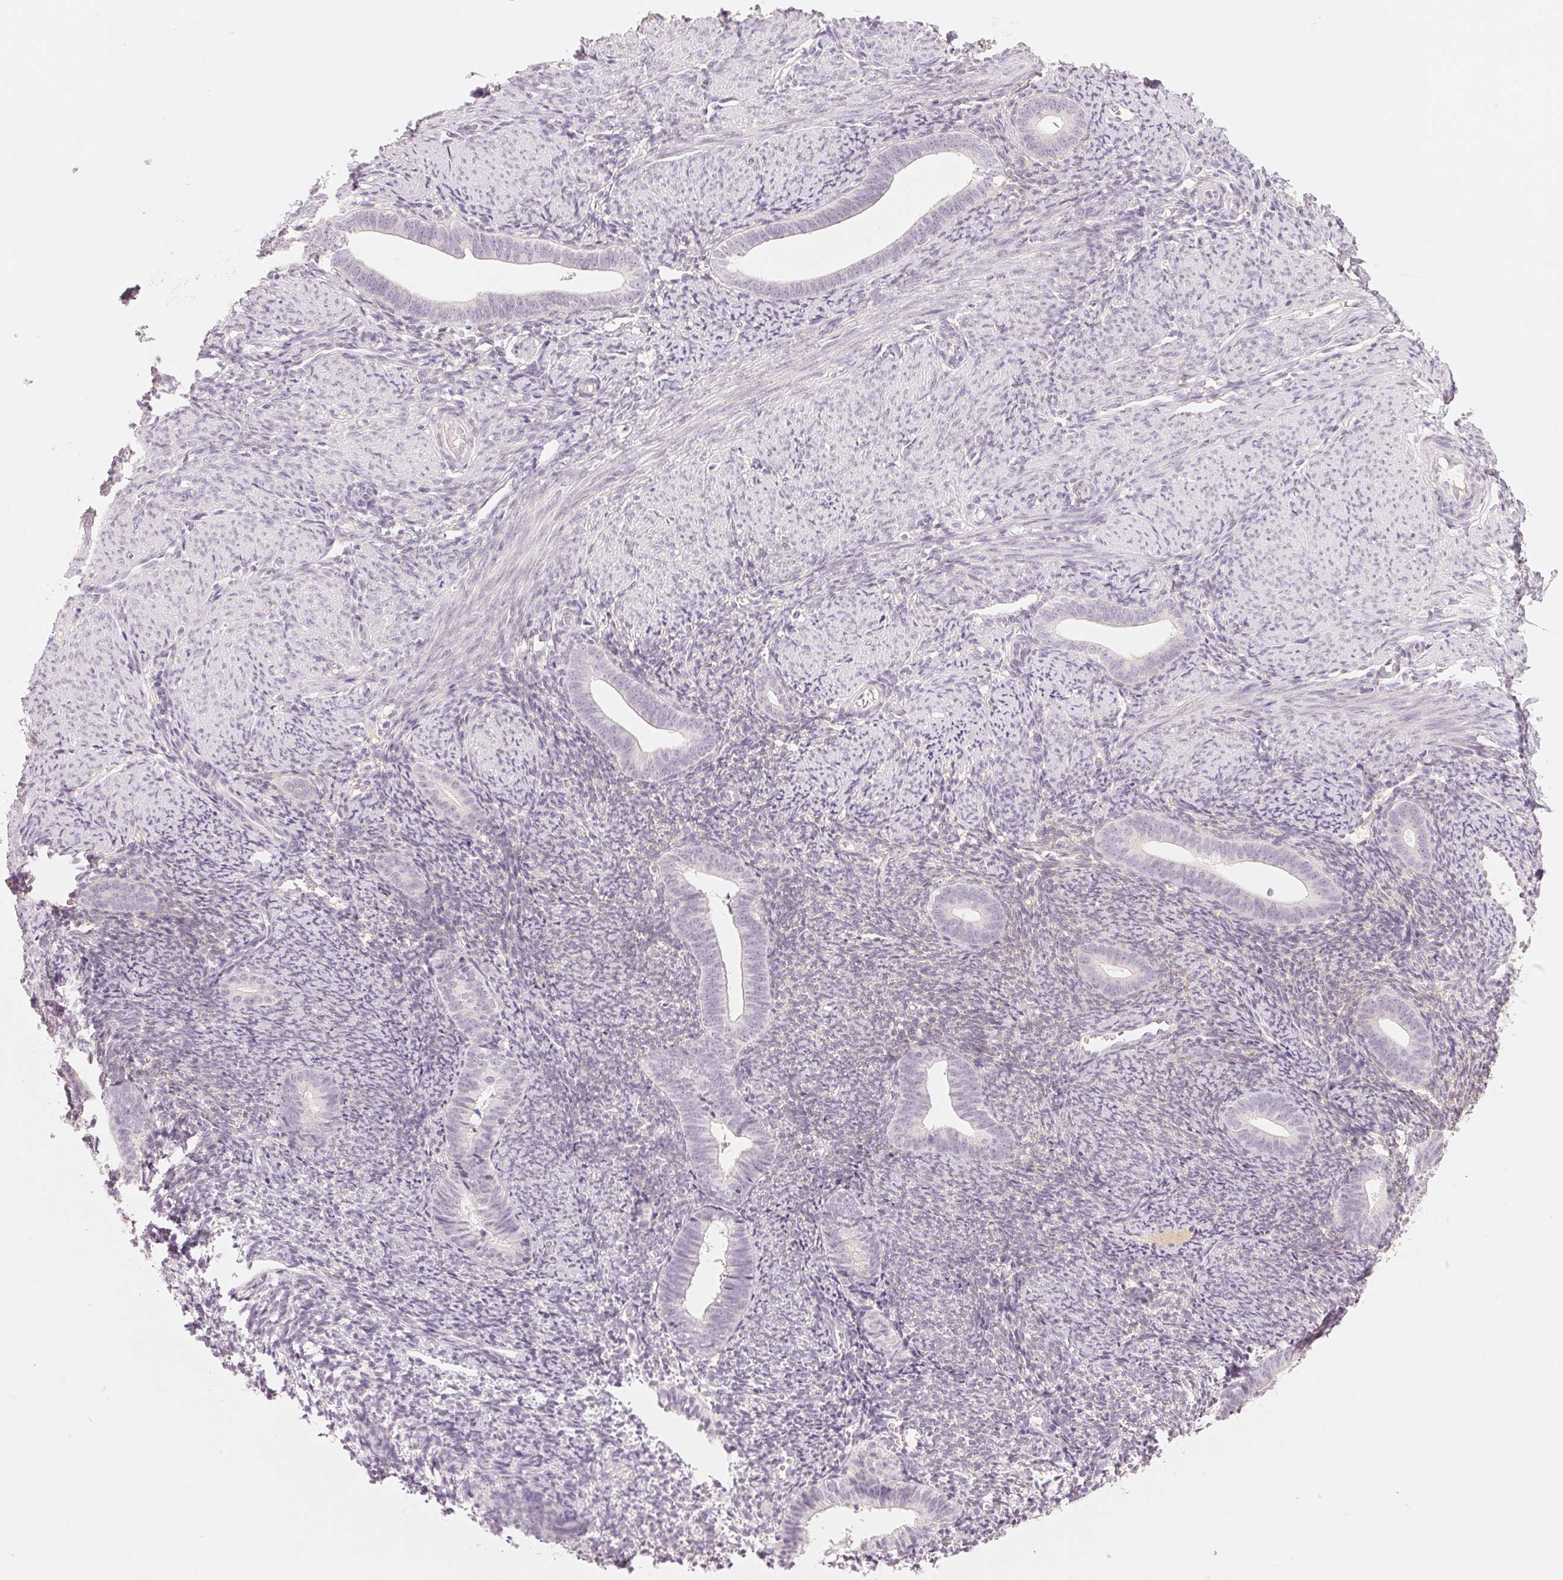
{"staining": {"intensity": "negative", "quantity": "none", "location": "none"}, "tissue": "endometrium", "cell_type": "Cells in endometrial stroma", "image_type": "normal", "snomed": [{"axis": "morphology", "description": "Normal tissue, NOS"}, {"axis": "topography", "description": "Endometrium"}], "caption": "High power microscopy histopathology image of an immunohistochemistry image of unremarkable endometrium, revealing no significant staining in cells in endometrial stroma.", "gene": "MAP1LC3A", "patient": {"sex": "female", "age": 39}}